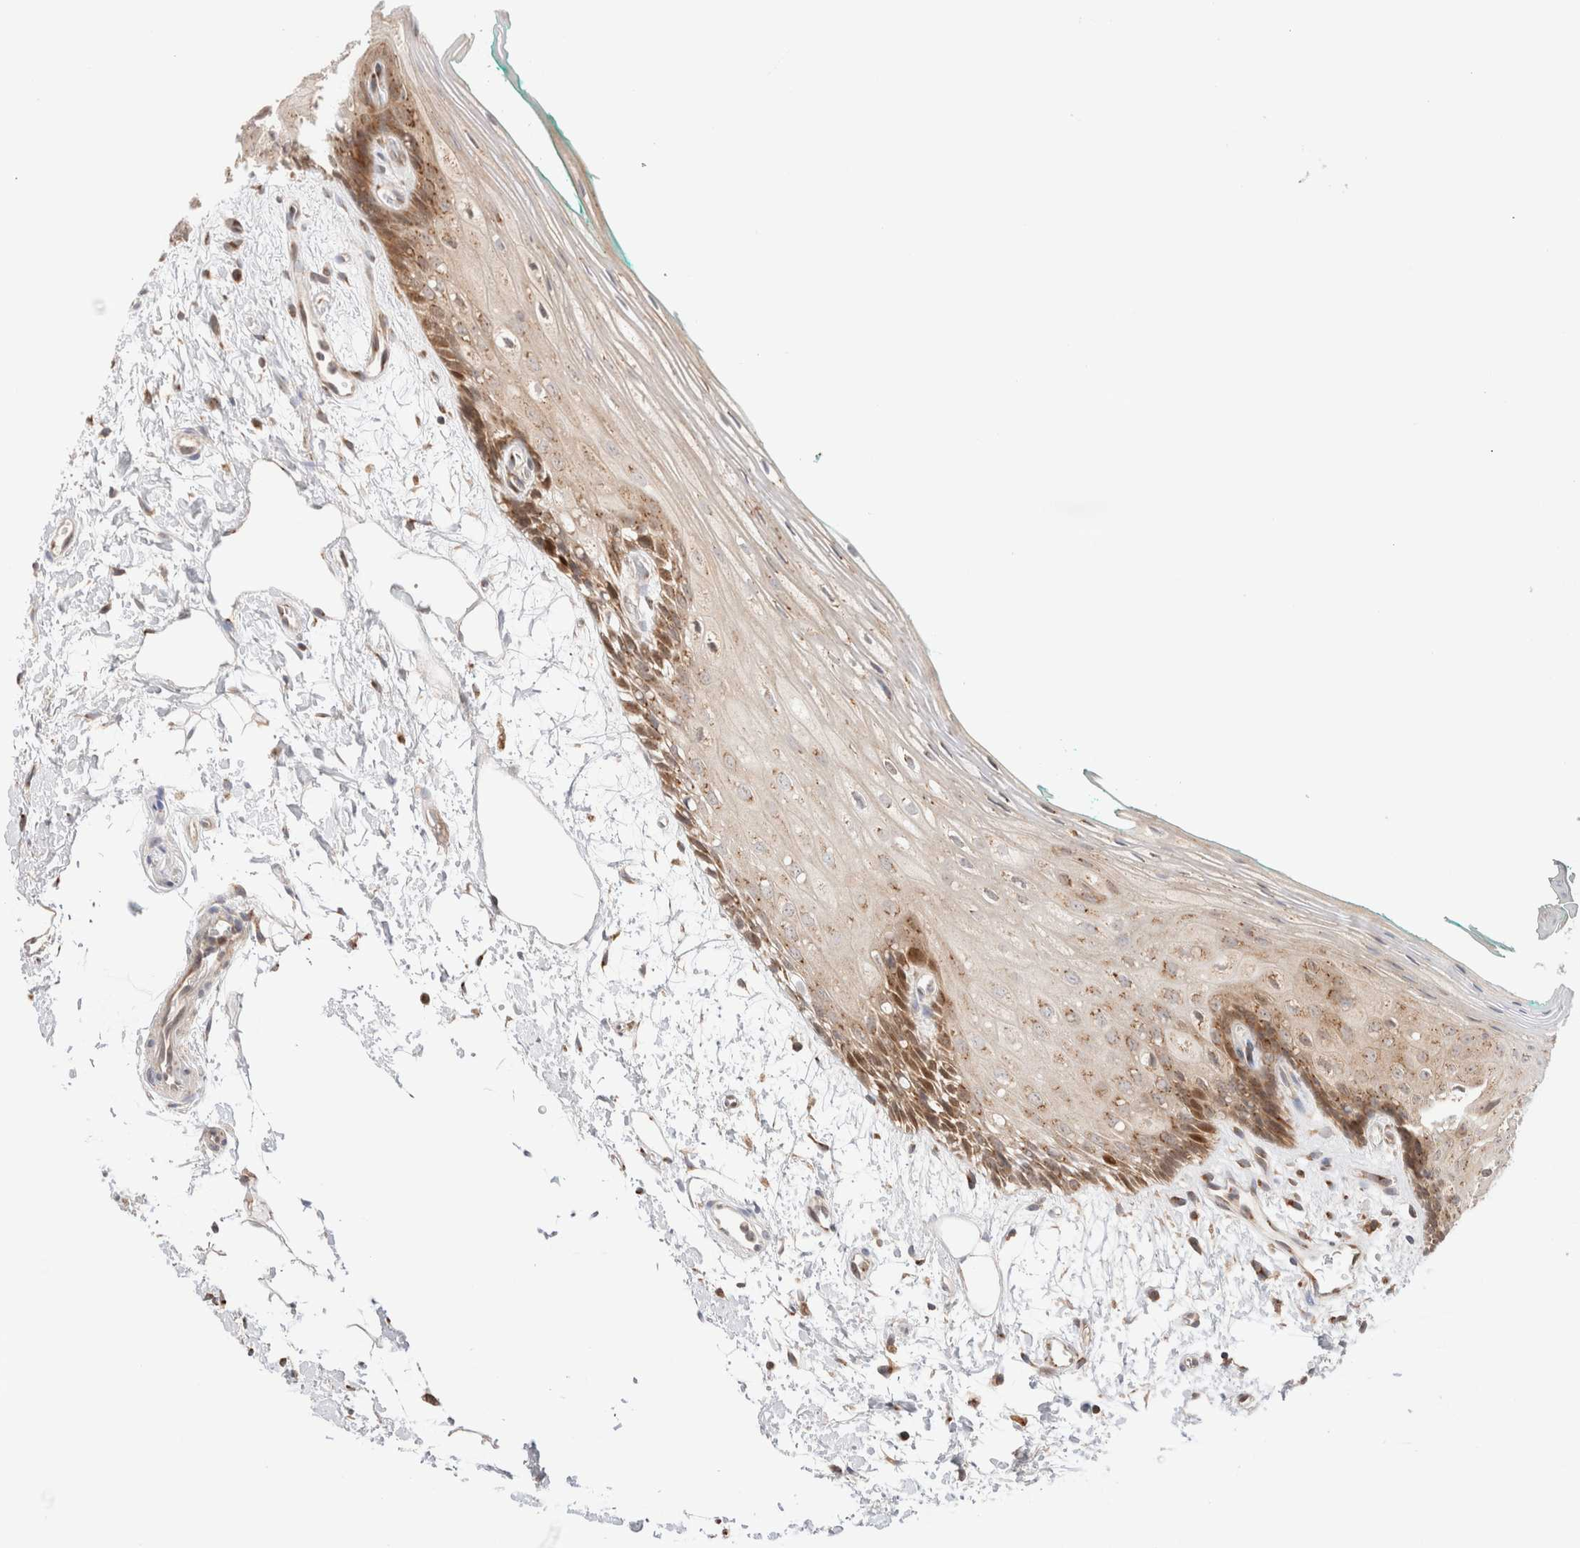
{"staining": {"intensity": "moderate", "quantity": "25%-75%", "location": "cytoplasmic/membranous"}, "tissue": "oral mucosa", "cell_type": "Squamous epithelial cells", "image_type": "normal", "snomed": [{"axis": "morphology", "description": "Normal tissue, NOS"}, {"axis": "topography", "description": "Skeletal muscle"}, {"axis": "topography", "description": "Oral tissue"}, {"axis": "topography", "description": "Peripheral nerve tissue"}], "caption": "Human oral mucosa stained for a protein (brown) shows moderate cytoplasmic/membranous positive staining in about 25%-75% of squamous epithelial cells.", "gene": "XKR4", "patient": {"sex": "female", "age": 84}}